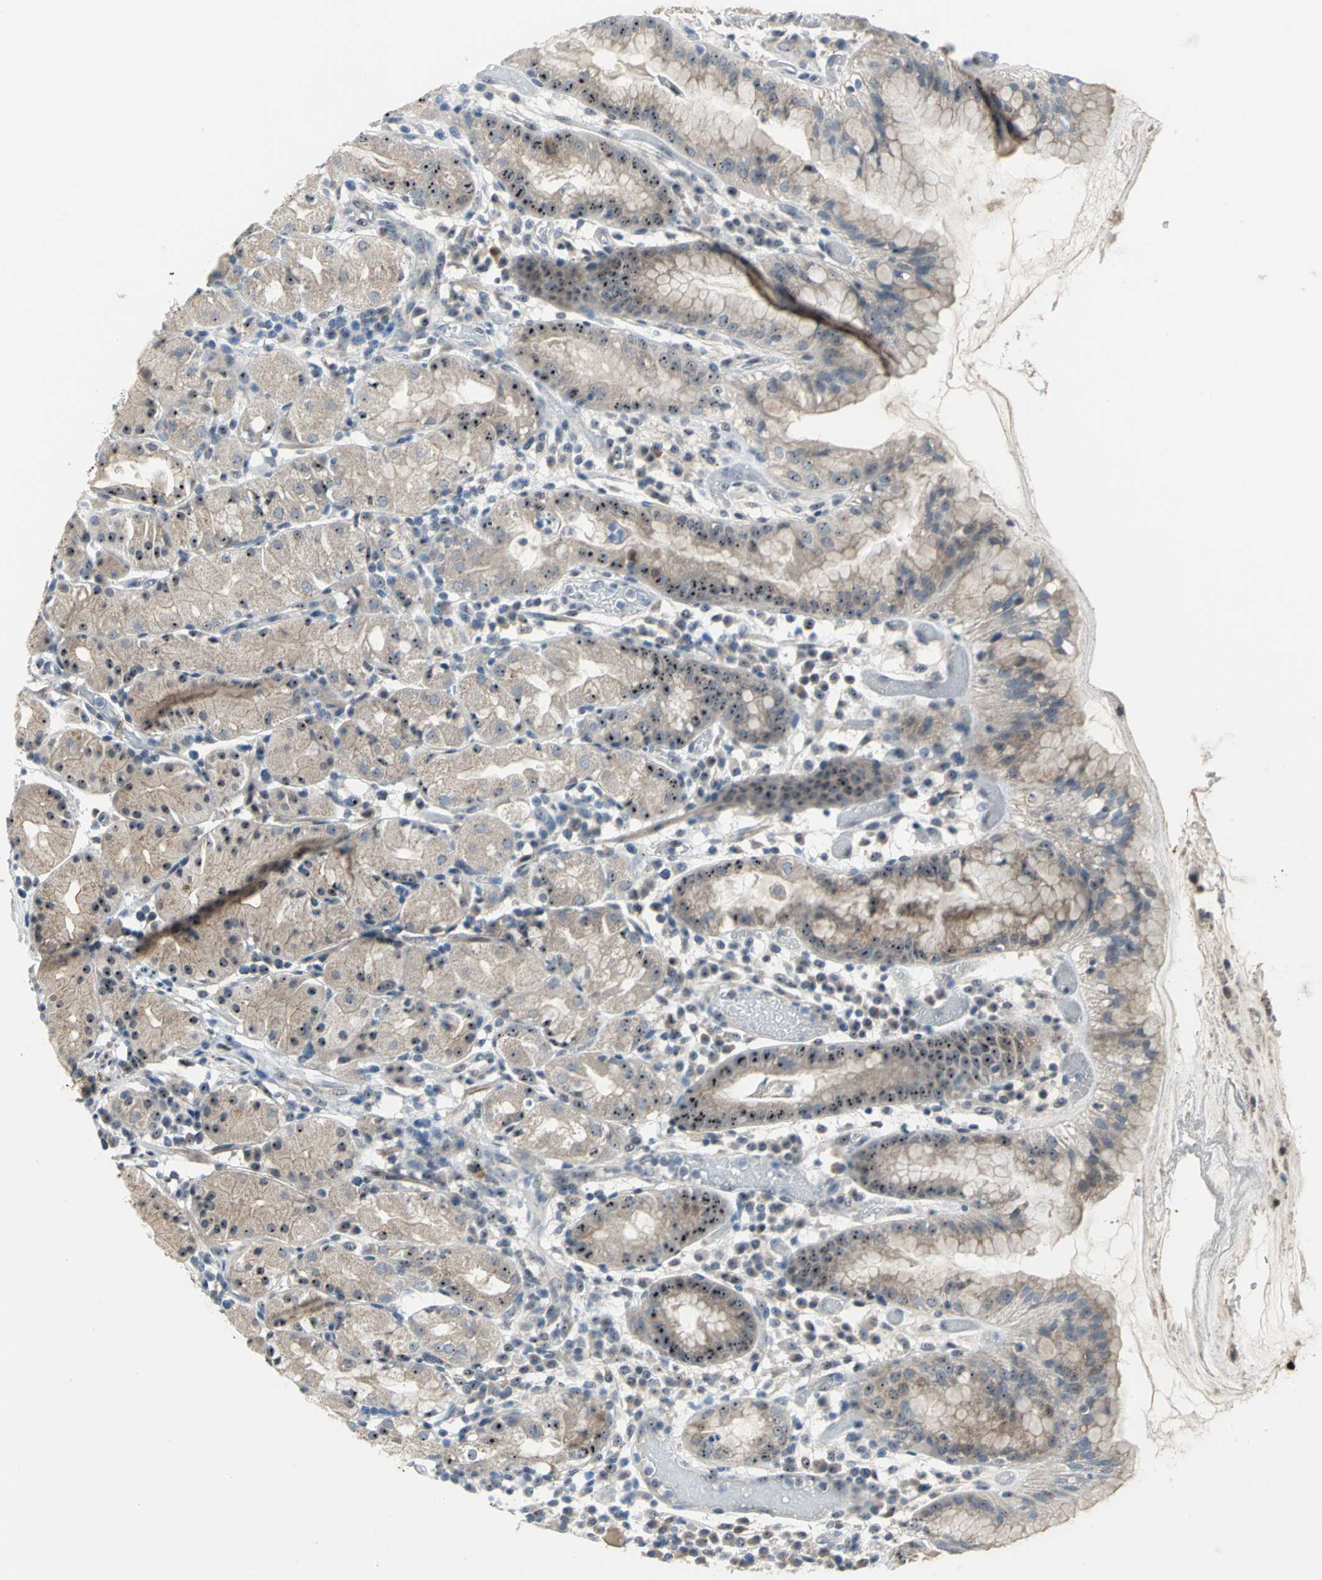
{"staining": {"intensity": "strong", "quantity": ">75%", "location": "nuclear"}, "tissue": "stomach", "cell_type": "Glandular cells", "image_type": "normal", "snomed": [{"axis": "morphology", "description": "Normal tissue, NOS"}, {"axis": "topography", "description": "Stomach"}, {"axis": "topography", "description": "Stomach, lower"}], "caption": "A micrograph showing strong nuclear staining in about >75% of glandular cells in benign stomach, as visualized by brown immunohistochemical staining.", "gene": "MYBBP1A", "patient": {"sex": "female", "age": 75}}